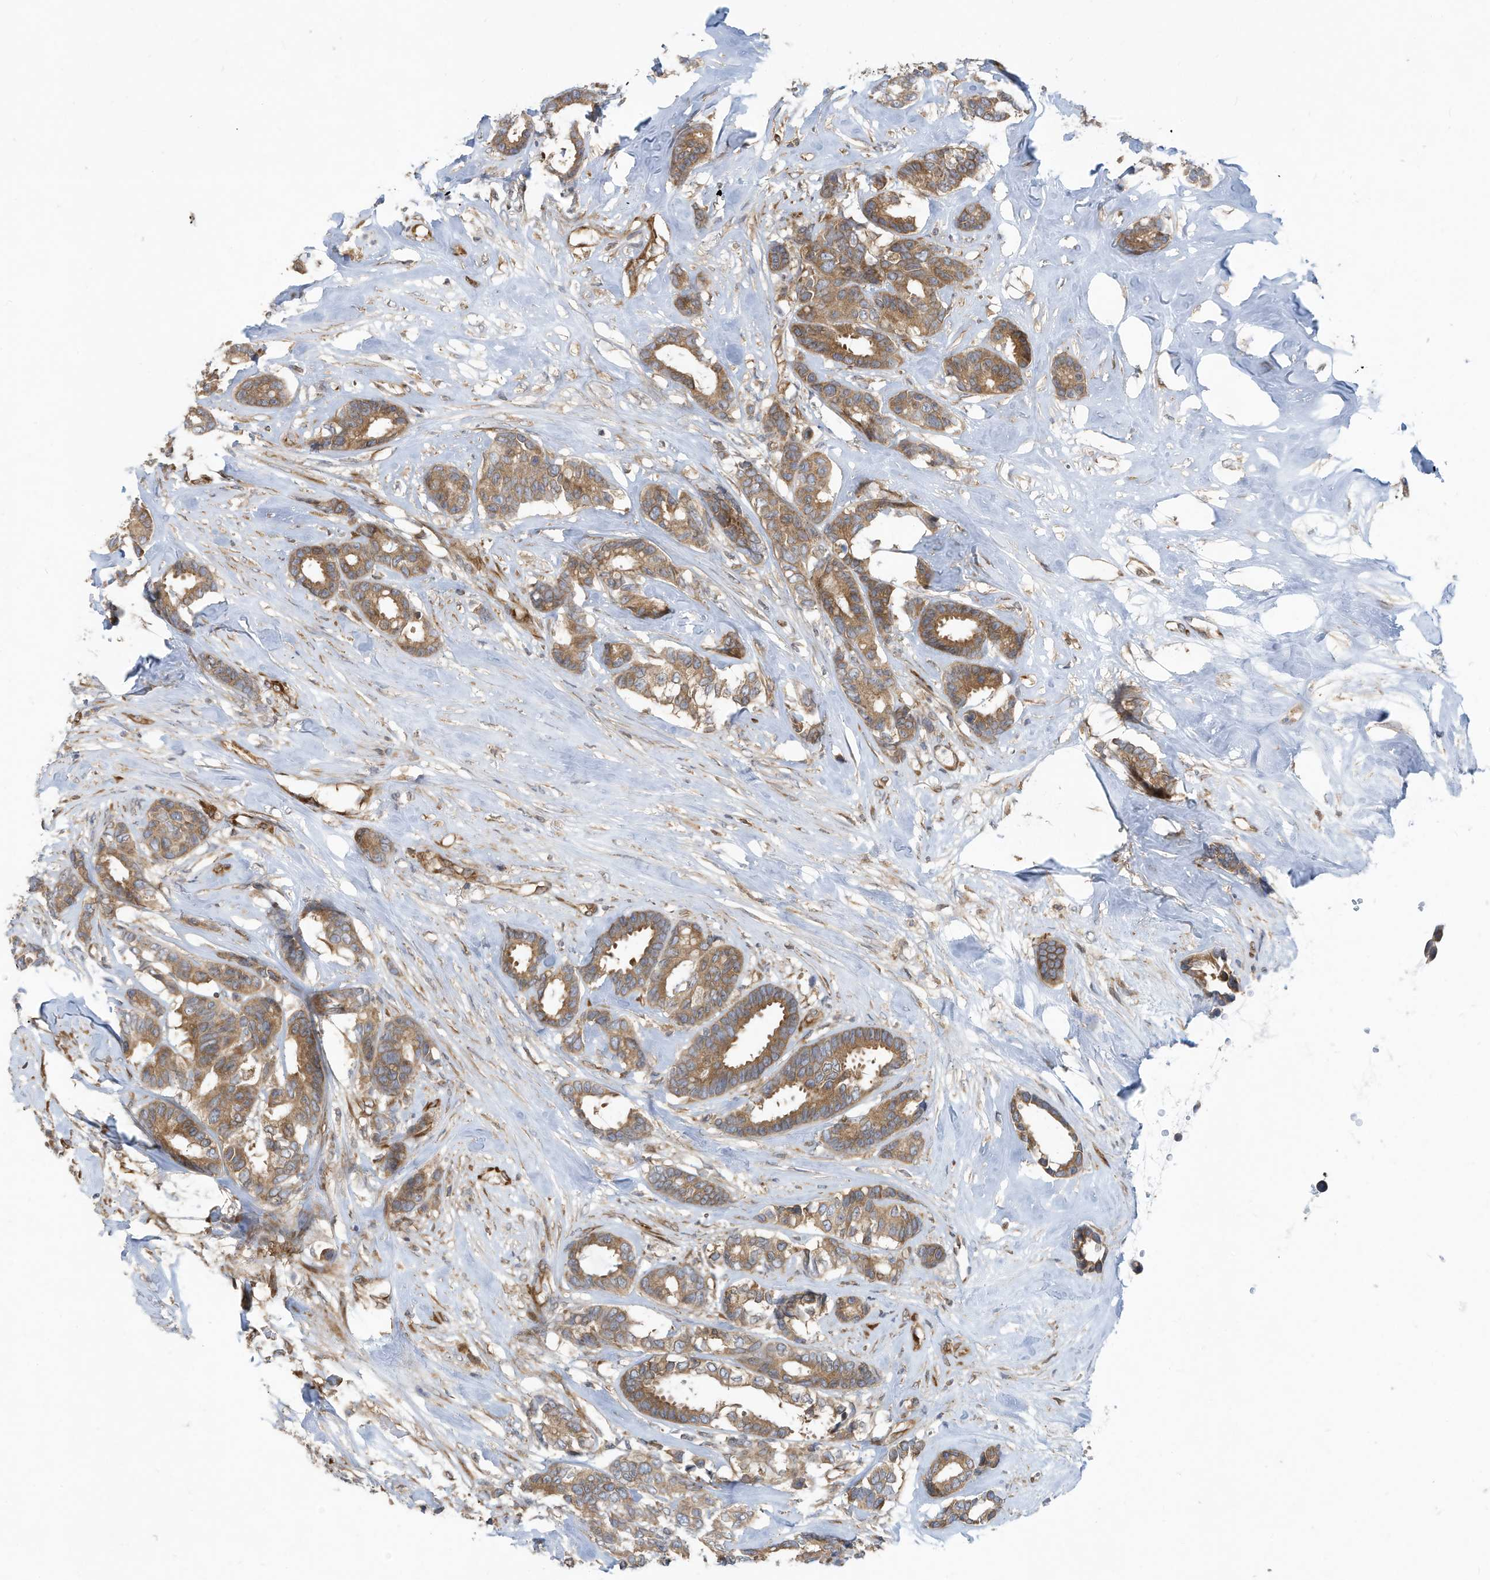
{"staining": {"intensity": "moderate", "quantity": ">75%", "location": "cytoplasmic/membranous"}, "tissue": "breast cancer", "cell_type": "Tumor cells", "image_type": "cancer", "snomed": [{"axis": "morphology", "description": "Duct carcinoma"}, {"axis": "topography", "description": "Breast"}], "caption": "Brown immunohistochemical staining in human breast cancer exhibits moderate cytoplasmic/membranous expression in about >75% of tumor cells.", "gene": "USE1", "patient": {"sex": "female", "age": 87}}